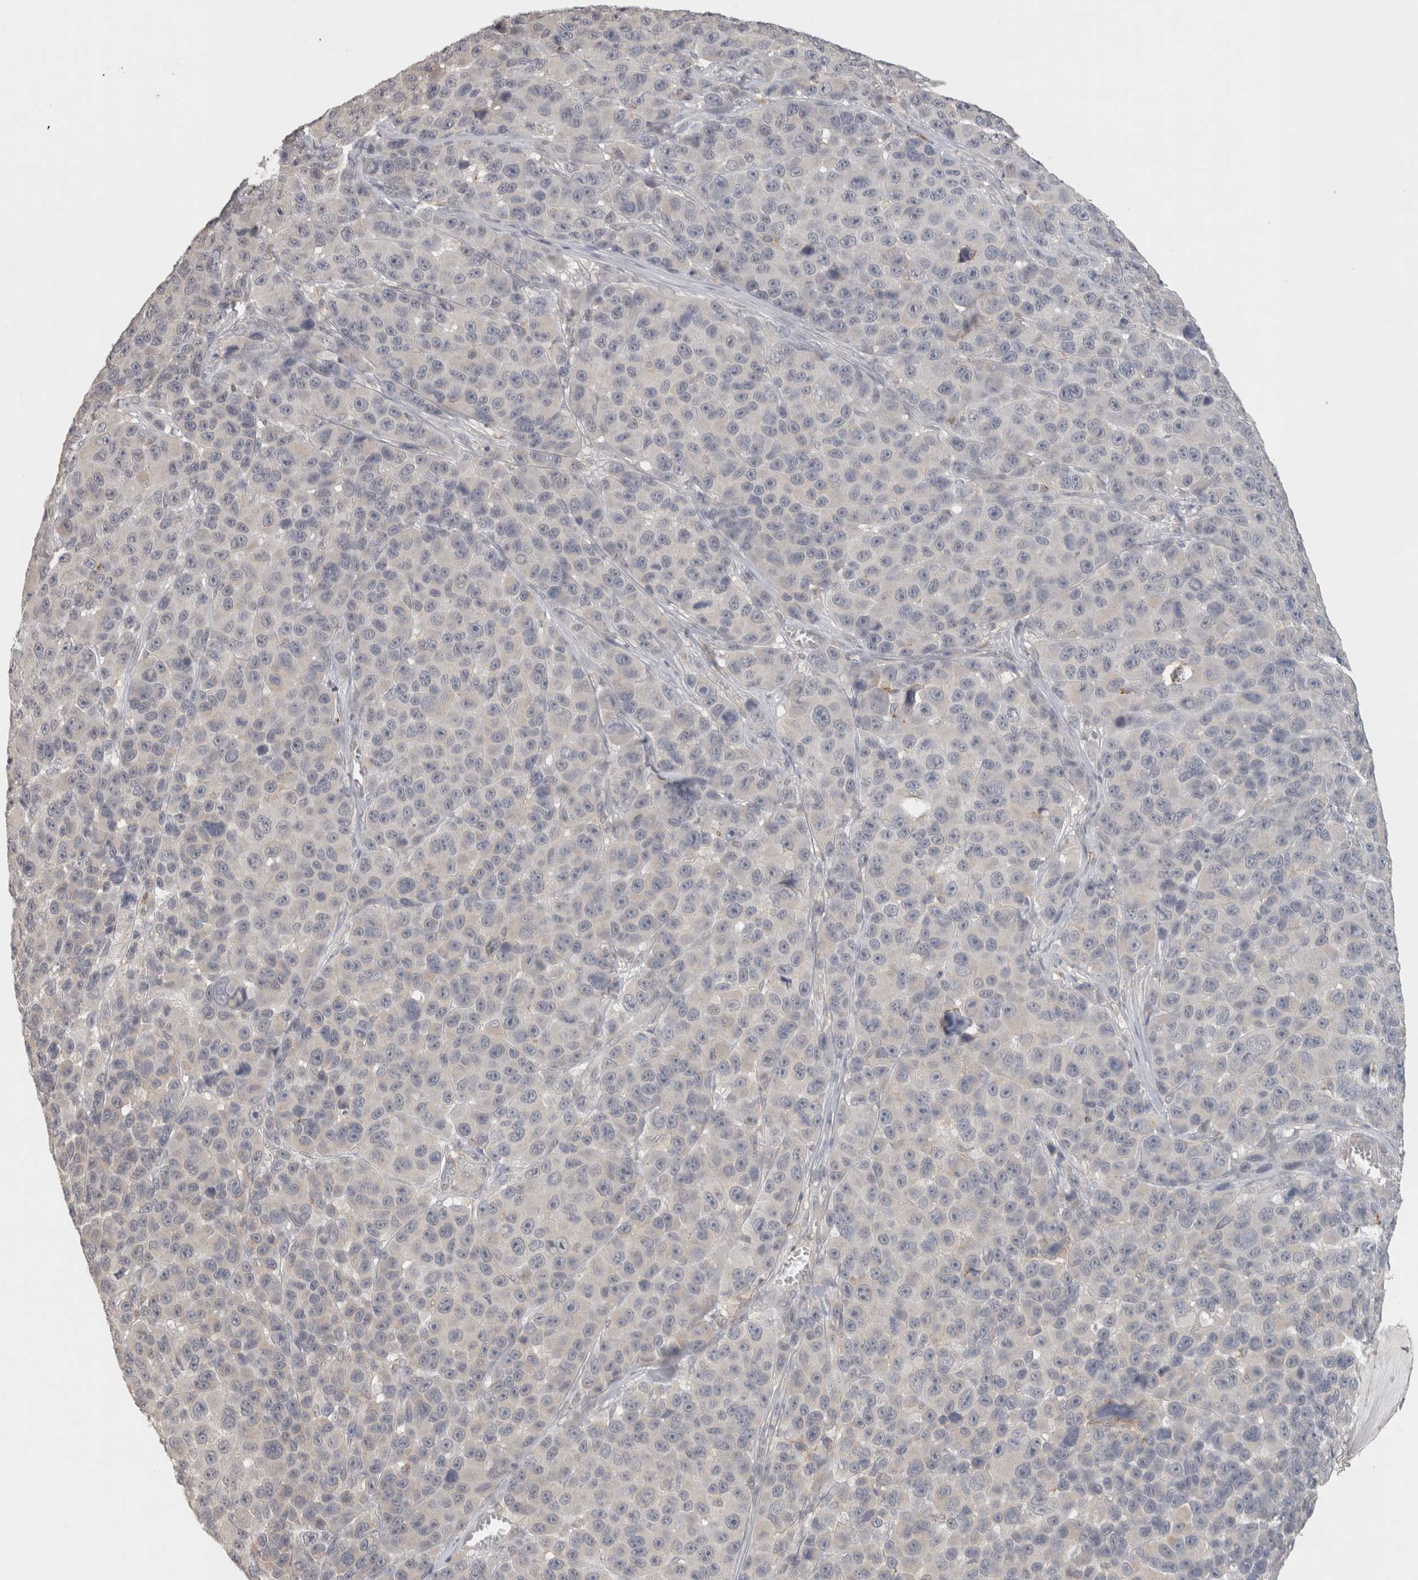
{"staining": {"intensity": "negative", "quantity": "none", "location": "none"}, "tissue": "melanoma", "cell_type": "Tumor cells", "image_type": "cancer", "snomed": [{"axis": "morphology", "description": "Malignant melanoma, NOS"}, {"axis": "topography", "description": "Skin"}], "caption": "A micrograph of malignant melanoma stained for a protein demonstrates no brown staining in tumor cells.", "gene": "HAVCR2", "patient": {"sex": "male", "age": 53}}